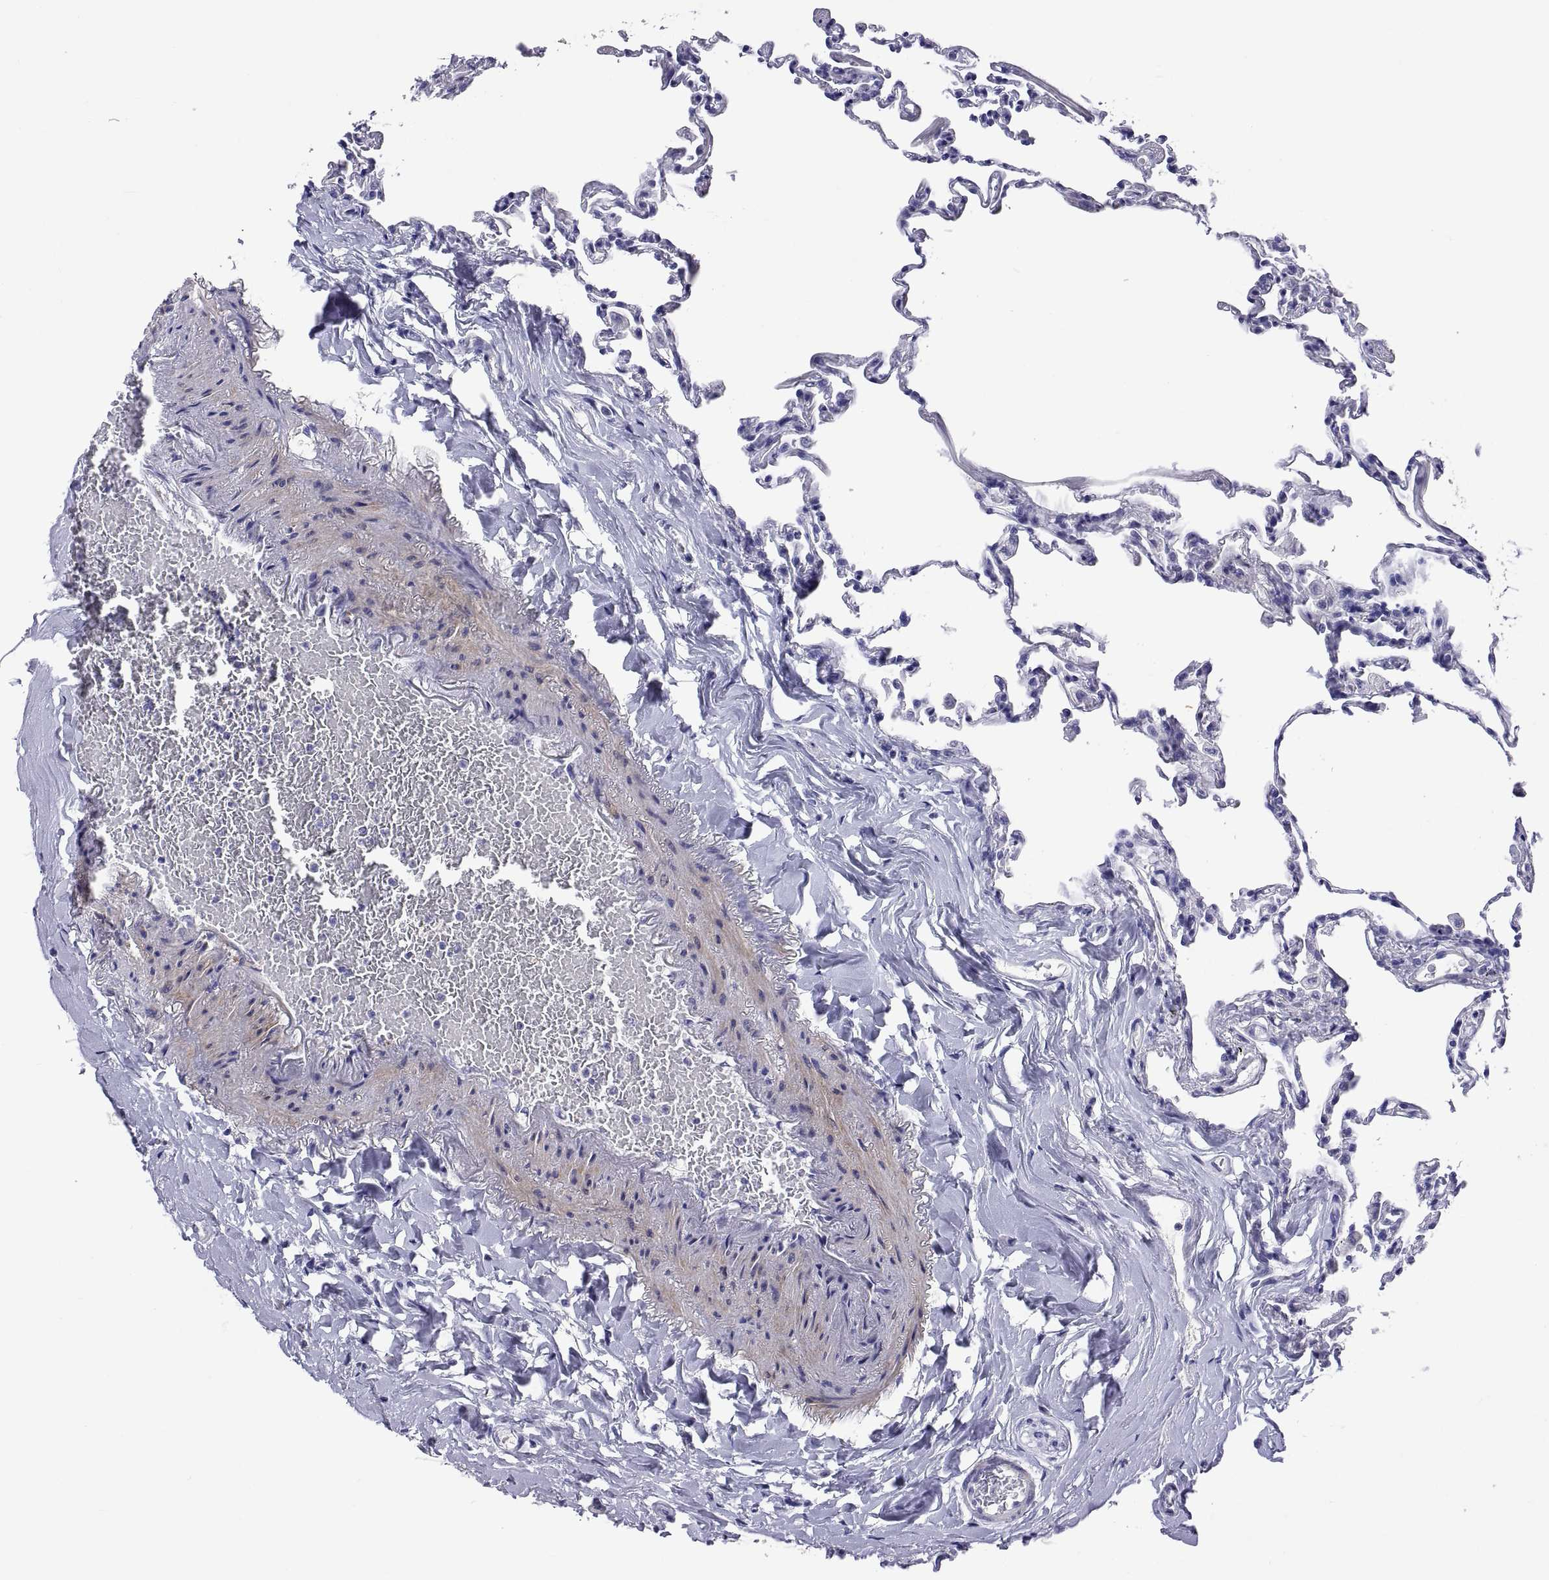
{"staining": {"intensity": "negative", "quantity": "none", "location": "none"}, "tissue": "lung", "cell_type": "Alveolar cells", "image_type": "normal", "snomed": [{"axis": "morphology", "description": "Normal tissue, NOS"}, {"axis": "topography", "description": "Lung"}], "caption": "Human lung stained for a protein using IHC shows no positivity in alveolar cells.", "gene": "BSPH1", "patient": {"sex": "female", "age": 57}}